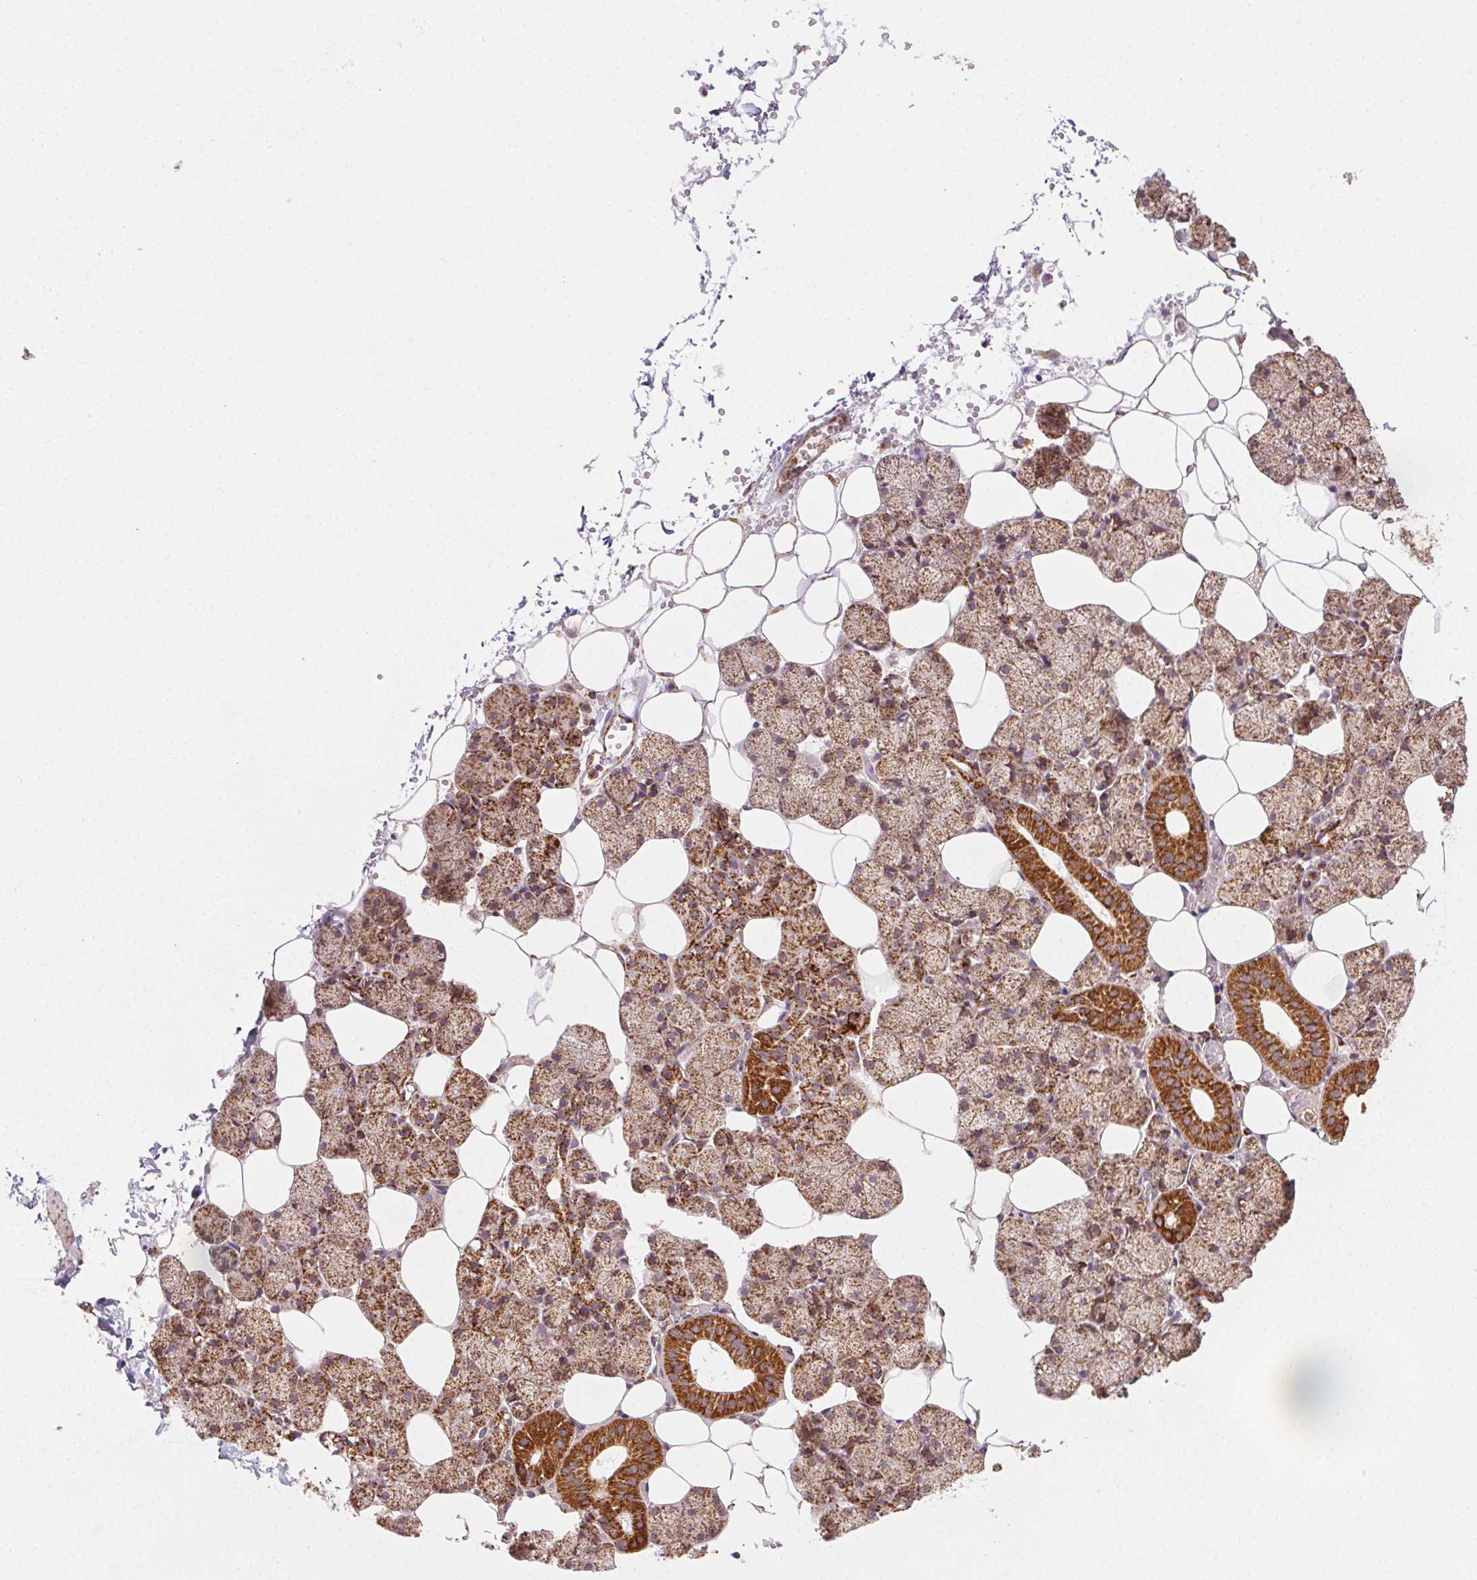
{"staining": {"intensity": "strong", "quantity": ">75%", "location": "cytoplasmic/membranous"}, "tissue": "salivary gland", "cell_type": "Glandular cells", "image_type": "normal", "snomed": [{"axis": "morphology", "description": "Normal tissue, NOS"}, {"axis": "topography", "description": "Salivary gland"}], "caption": "Immunohistochemistry (IHC) photomicrograph of benign salivary gland stained for a protein (brown), which shows high levels of strong cytoplasmic/membranous expression in approximately >75% of glandular cells.", "gene": "CLPB", "patient": {"sex": "male", "age": 38}}